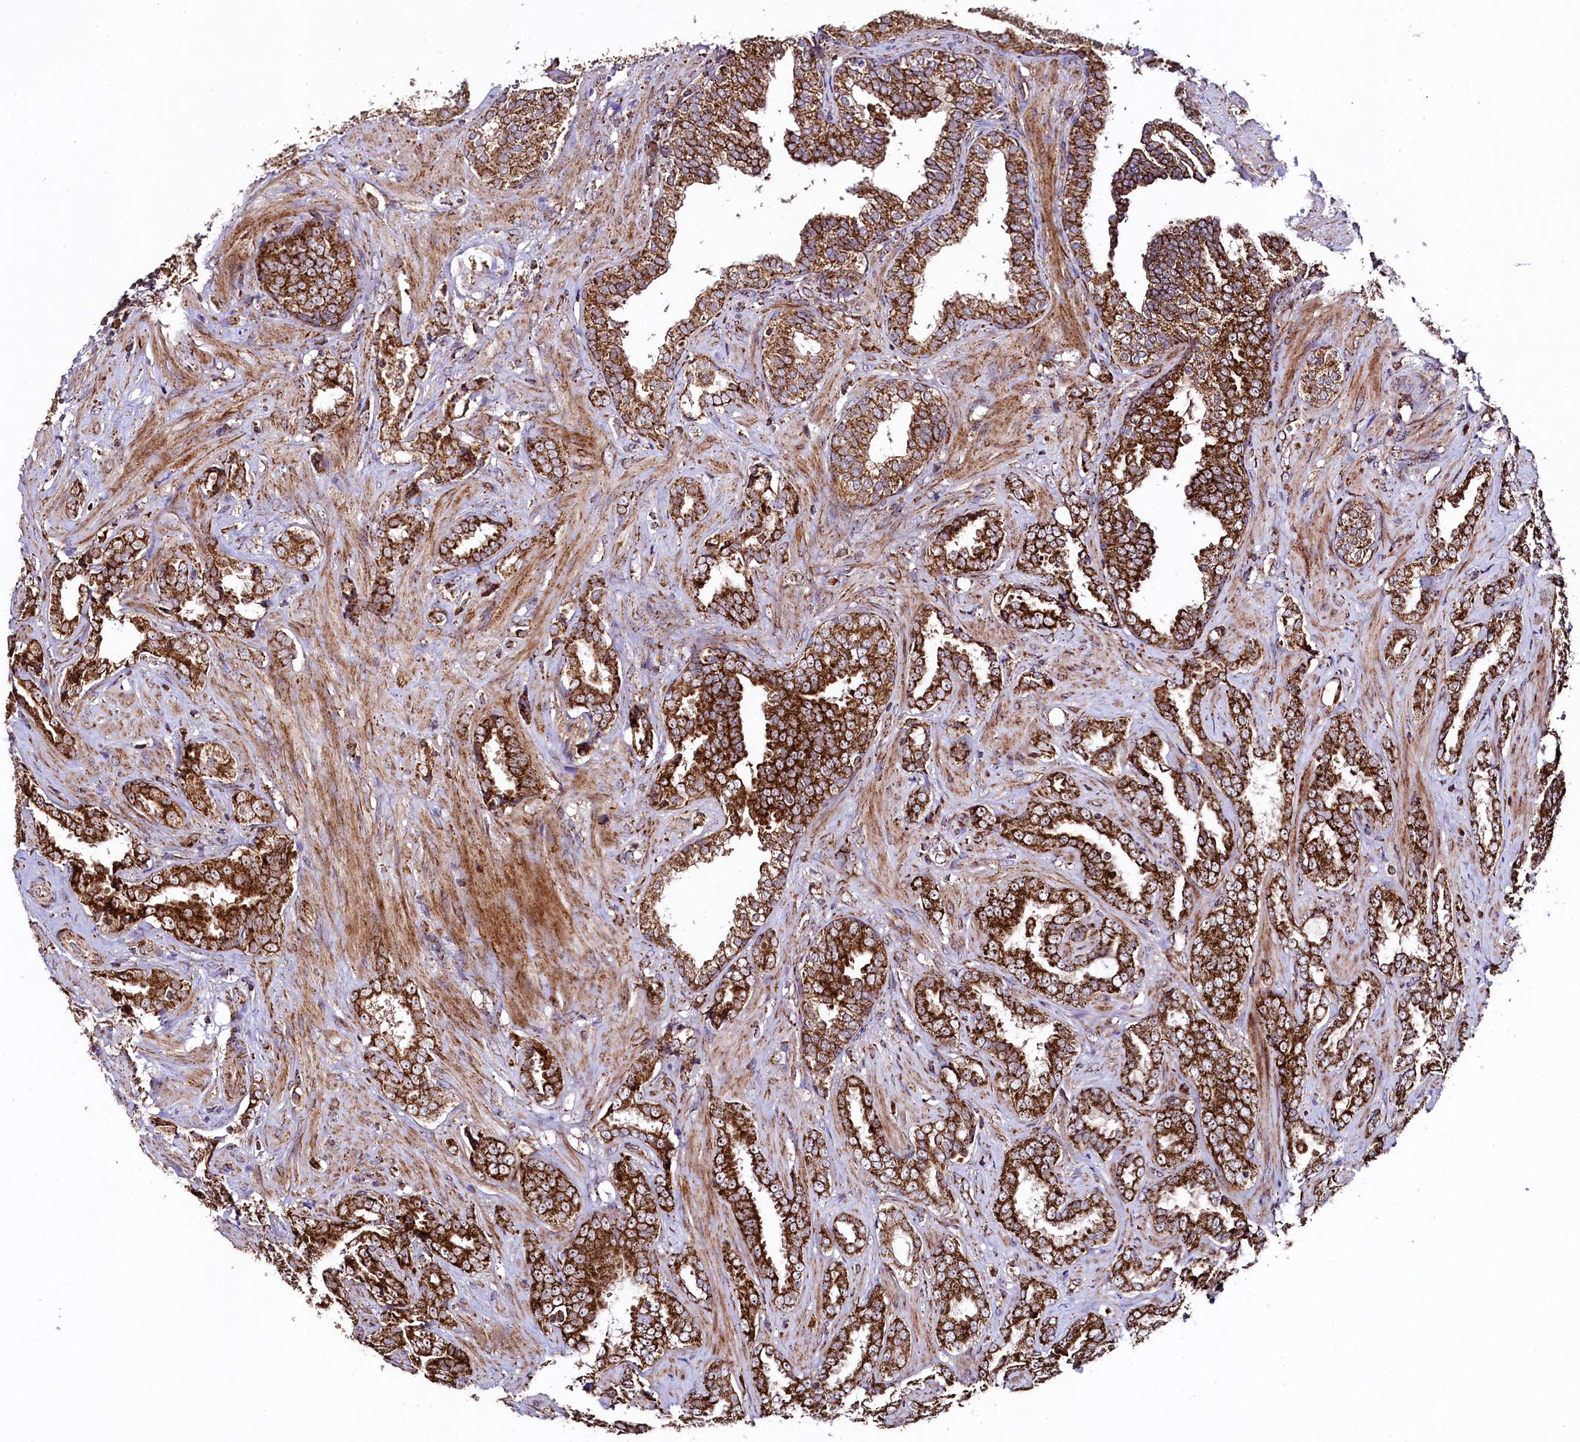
{"staining": {"intensity": "strong", "quantity": ">75%", "location": "cytoplasmic/membranous"}, "tissue": "prostate cancer", "cell_type": "Tumor cells", "image_type": "cancer", "snomed": [{"axis": "morphology", "description": "Adenocarcinoma, High grade"}, {"axis": "topography", "description": "Prostate and seminal vesicle, NOS"}], "caption": "Protein expression analysis of prostate high-grade adenocarcinoma exhibits strong cytoplasmic/membranous expression in approximately >75% of tumor cells.", "gene": "CLYBL", "patient": {"sex": "male", "age": 67}}